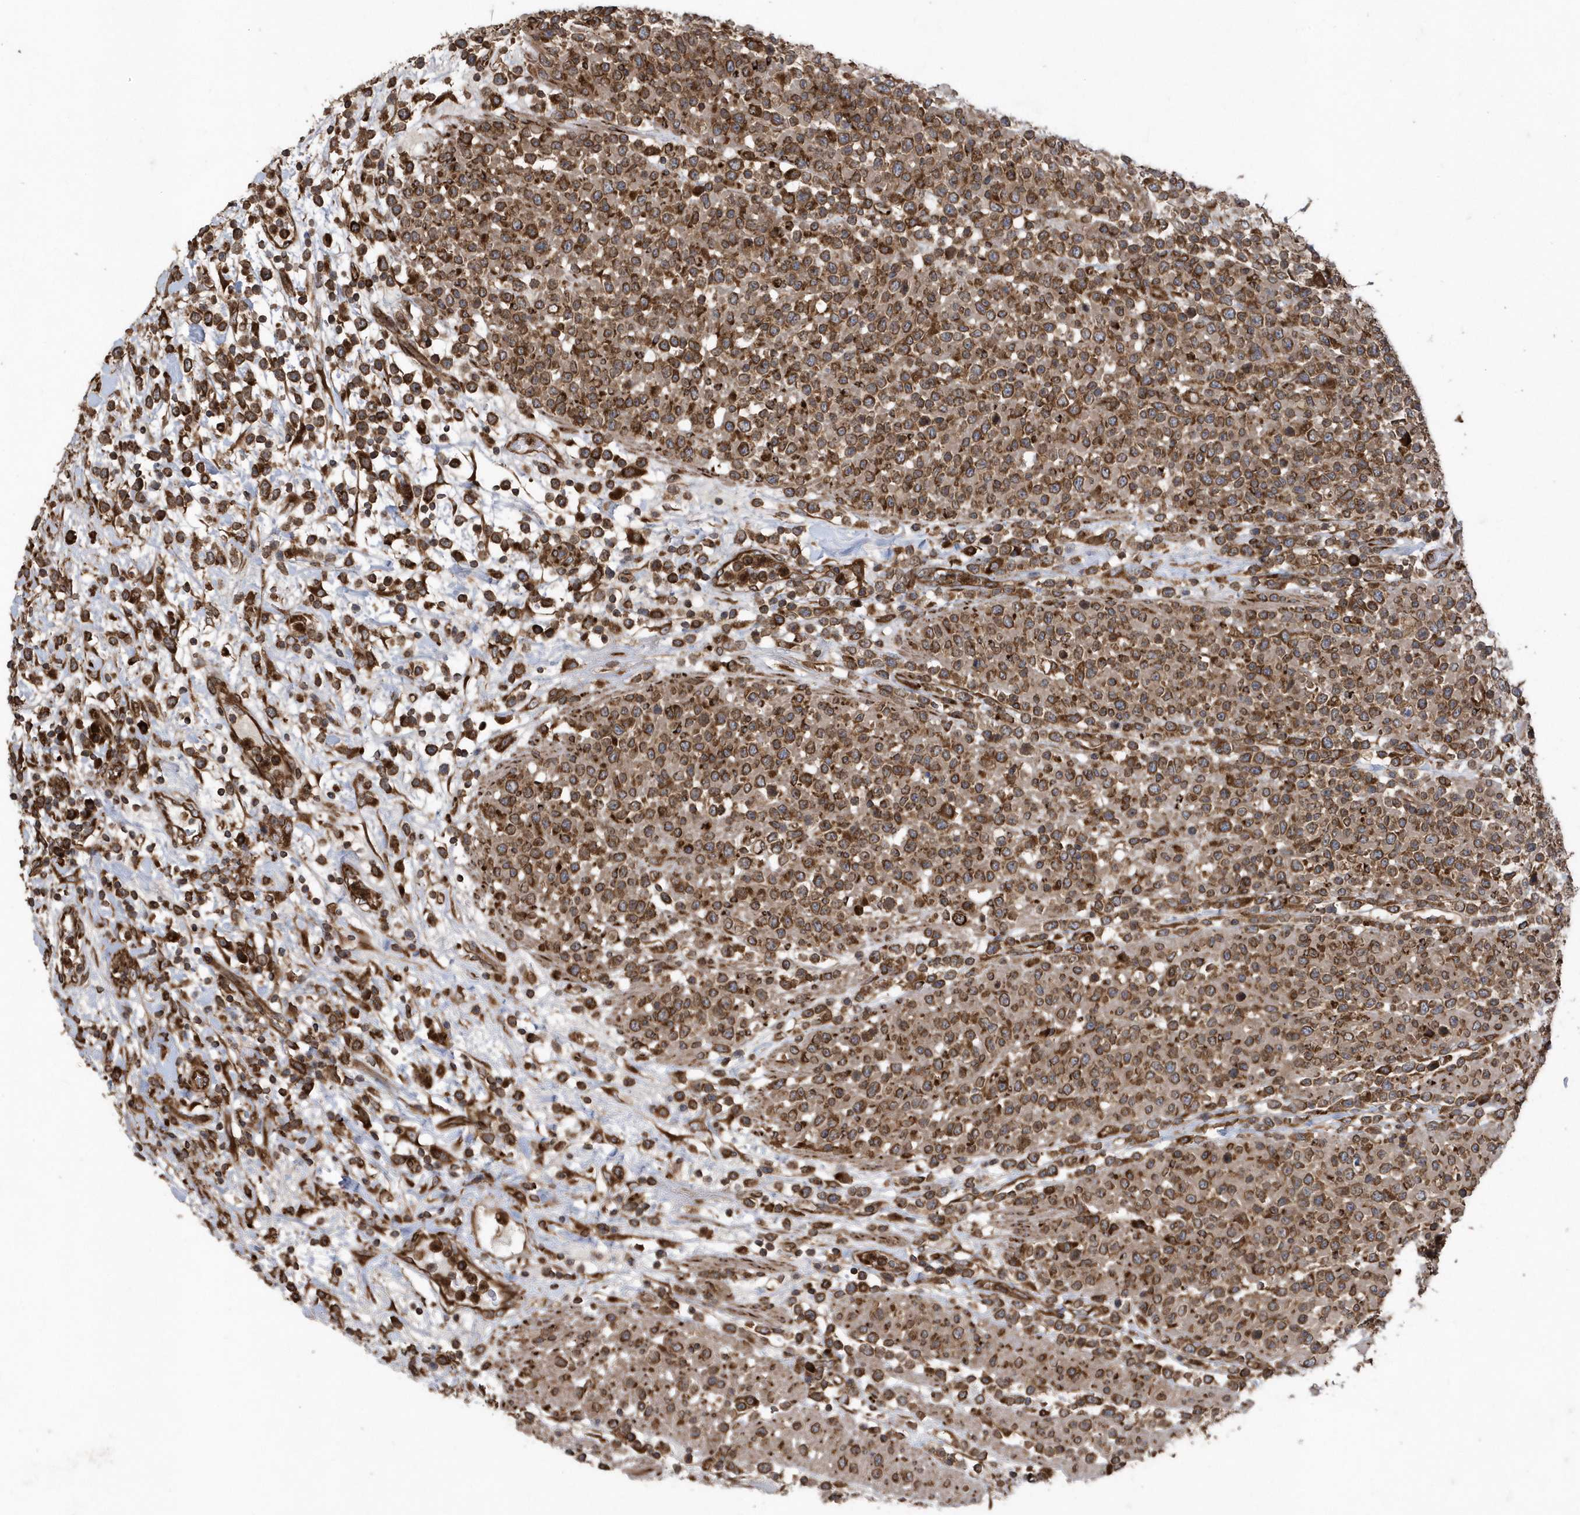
{"staining": {"intensity": "strong", "quantity": ">75%", "location": "cytoplasmic/membranous"}, "tissue": "lymphoma", "cell_type": "Tumor cells", "image_type": "cancer", "snomed": [{"axis": "morphology", "description": "Malignant lymphoma, non-Hodgkin's type, High grade"}, {"axis": "topography", "description": "Colon"}], "caption": "This micrograph reveals lymphoma stained with immunohistochemistry to label a protein in brown. The cytoplasmic/membranous of tumor cells show strong positivity for the protein. Nuclei are counter-stained blue.", "gene": "WASHC5", "patient": {"sex": "female", "age": 53}}